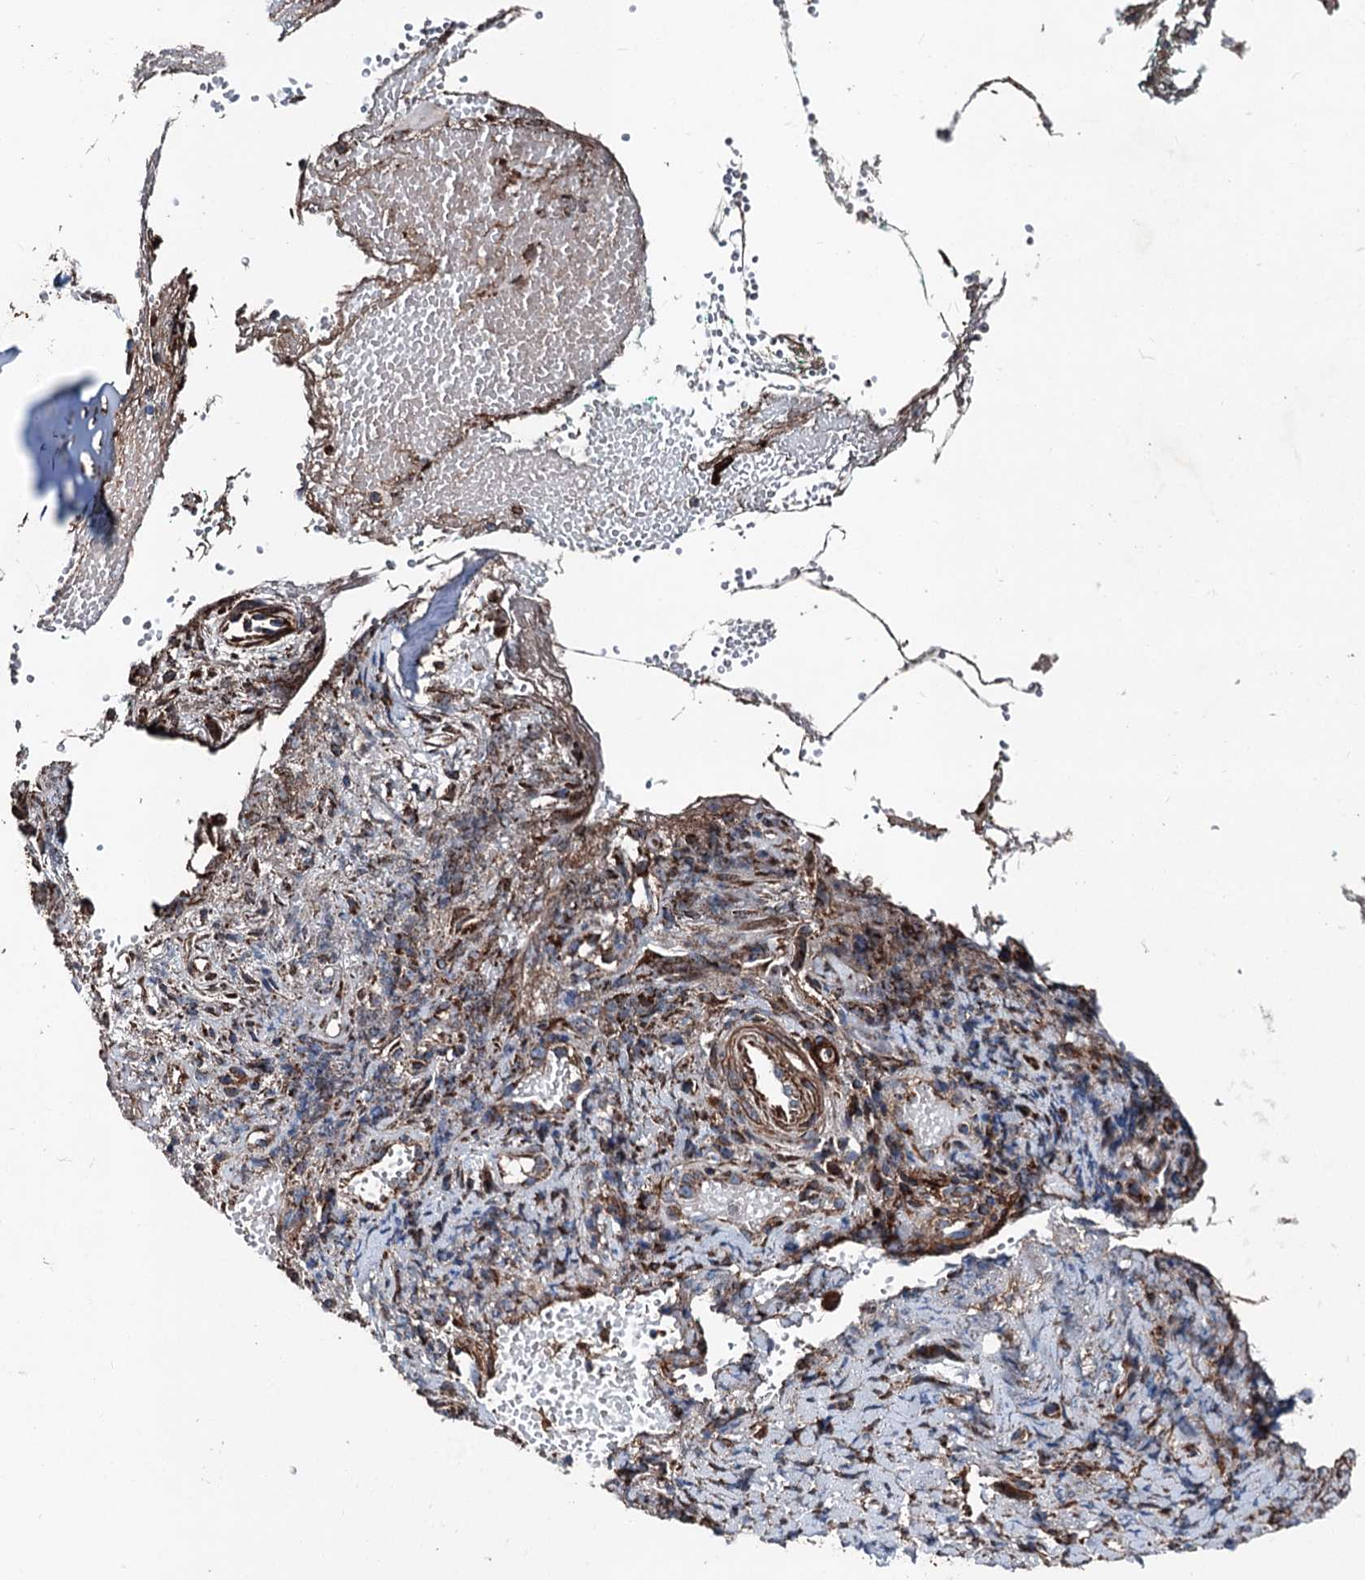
{"staining": {"intensity": "moderate", "quantity": ">75%", "location": "cytoplasmic/membranous"}, "tissue": "adipose tissue", "cell_type": "Adipocytes", "image_type": "normal", "snomed": [{"axis": "morphology", "description": "Normal tissue, NOS"}, {"axis": "morphology", "description": "Basal cell carcinoma"}, {"axis": "topography", "description": "Cartilage tissue"}, {"axis": "topography", "description": "Nasopharynx"}, {"axis": "topography", "description": "Oral tissue"}], "caption": "High-magnification brightfield microscopy of unremarkable adipose tissue stained with DAB (3,3'-diaminobenzidine) (brown) and counterstained with hematoxylin (blue). adipocytes exhibit moderate cytoplasmic/membranous positivity is seen in approximately>75% of cells. The staining was performed using DAB (3,3'-diaminobenzidine), with brown indicating positive protein expression. Nuclei are stained blue with hematoxylin.", "gene": "DDIAS", "patient": {"sex": "female", "age": 77}}